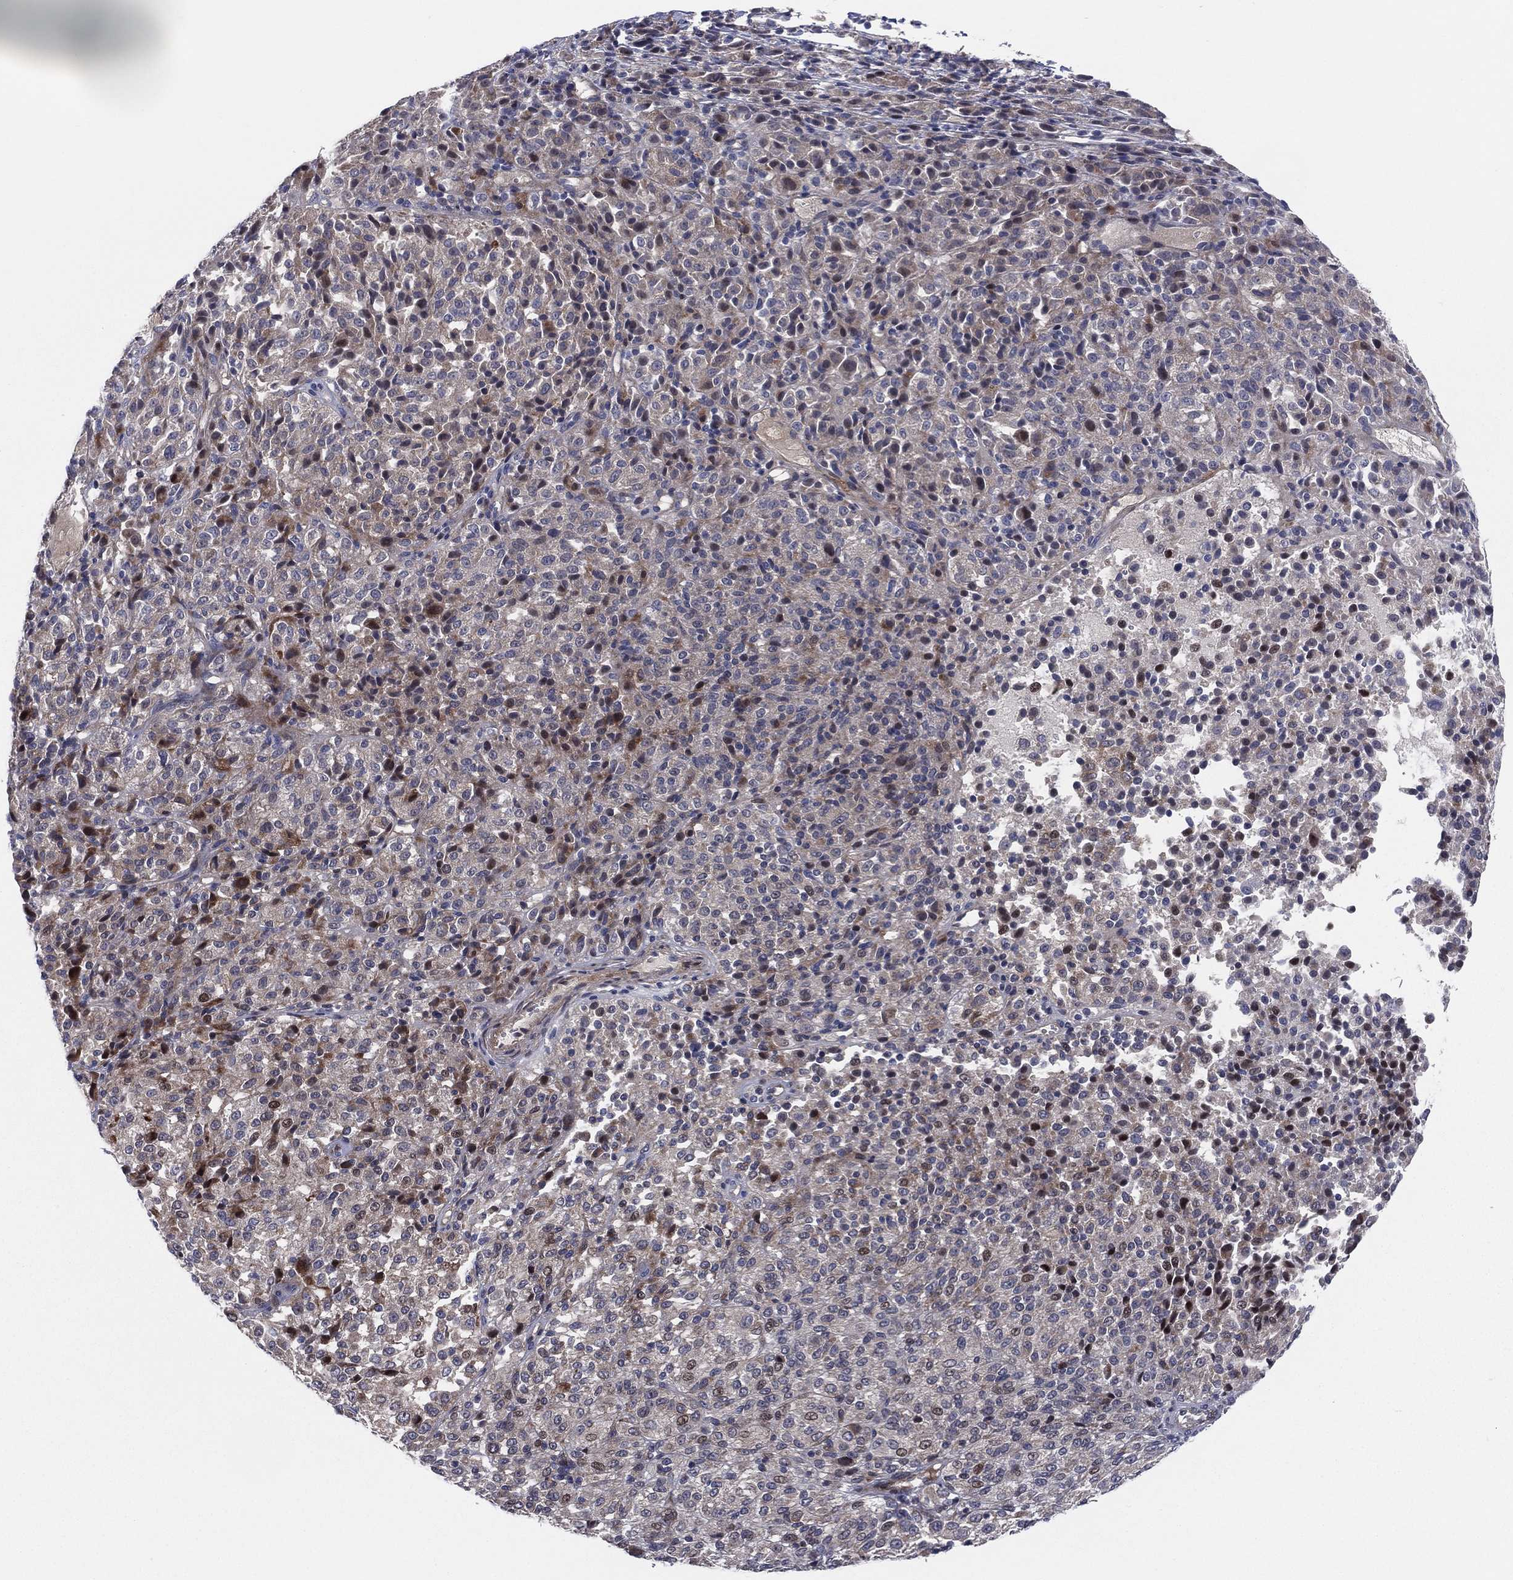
{"staining": {"intensity": "weak", "quantity": "<25%", "location": "cytoplasmic/membranous"}, "tissue": "melanoma", "cell_type": "Tumor cells", "image_type": "cancer", "snomed": [{"axis": "morphology", "description": "Malignant melanoma, Metastatic site"}, {"axis": "topography", "description": "Brain"}], "caption": "An image of melanoma stained for a protein shows no brown staining in tumor cells.", "gene": "UTP14A", "patient": {"sex": "female", "age": 56}}